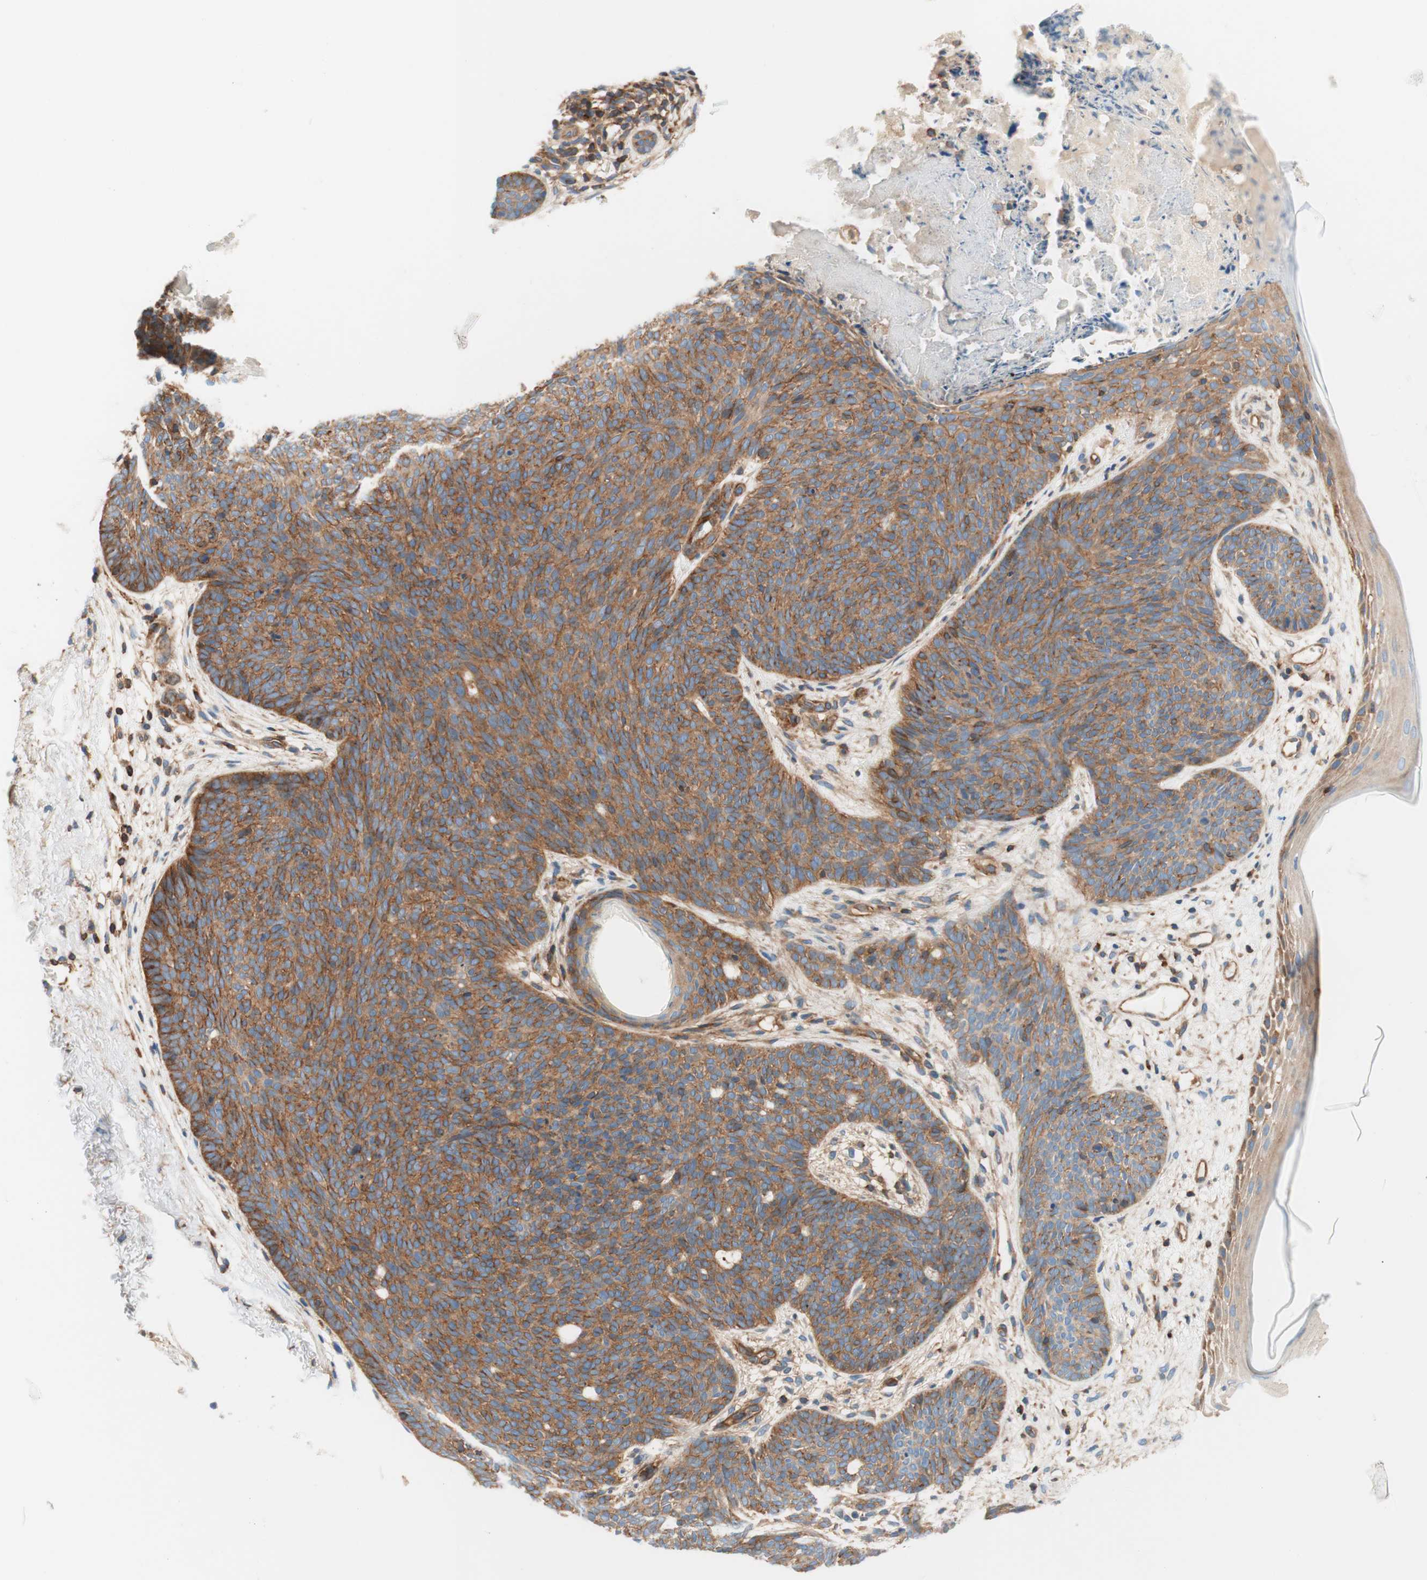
{"staining": {"intensity": "moderate", "quantity": ">75%", "location": "cytoplasmic/membranous"}, "tissue": "skin cancer", "cell_type": "Tumor cells", "image_type": "cancer", "snomed": [{"axis": "morphology", "description": "Normal tissue, NOS"}, {"axis": "morphology", "description": "Basal cell carcinoma"}, {"axis": "topography", "description": "Skin"}], "caption": "Skin basal cell carcinoma stained with immunohistochemistry demonstrates moderate cytoplasmic/membranous expression in about >75% of tumor cells.", "gene": "VPS26A", "patient": {"sex": "female", "age": 70}}